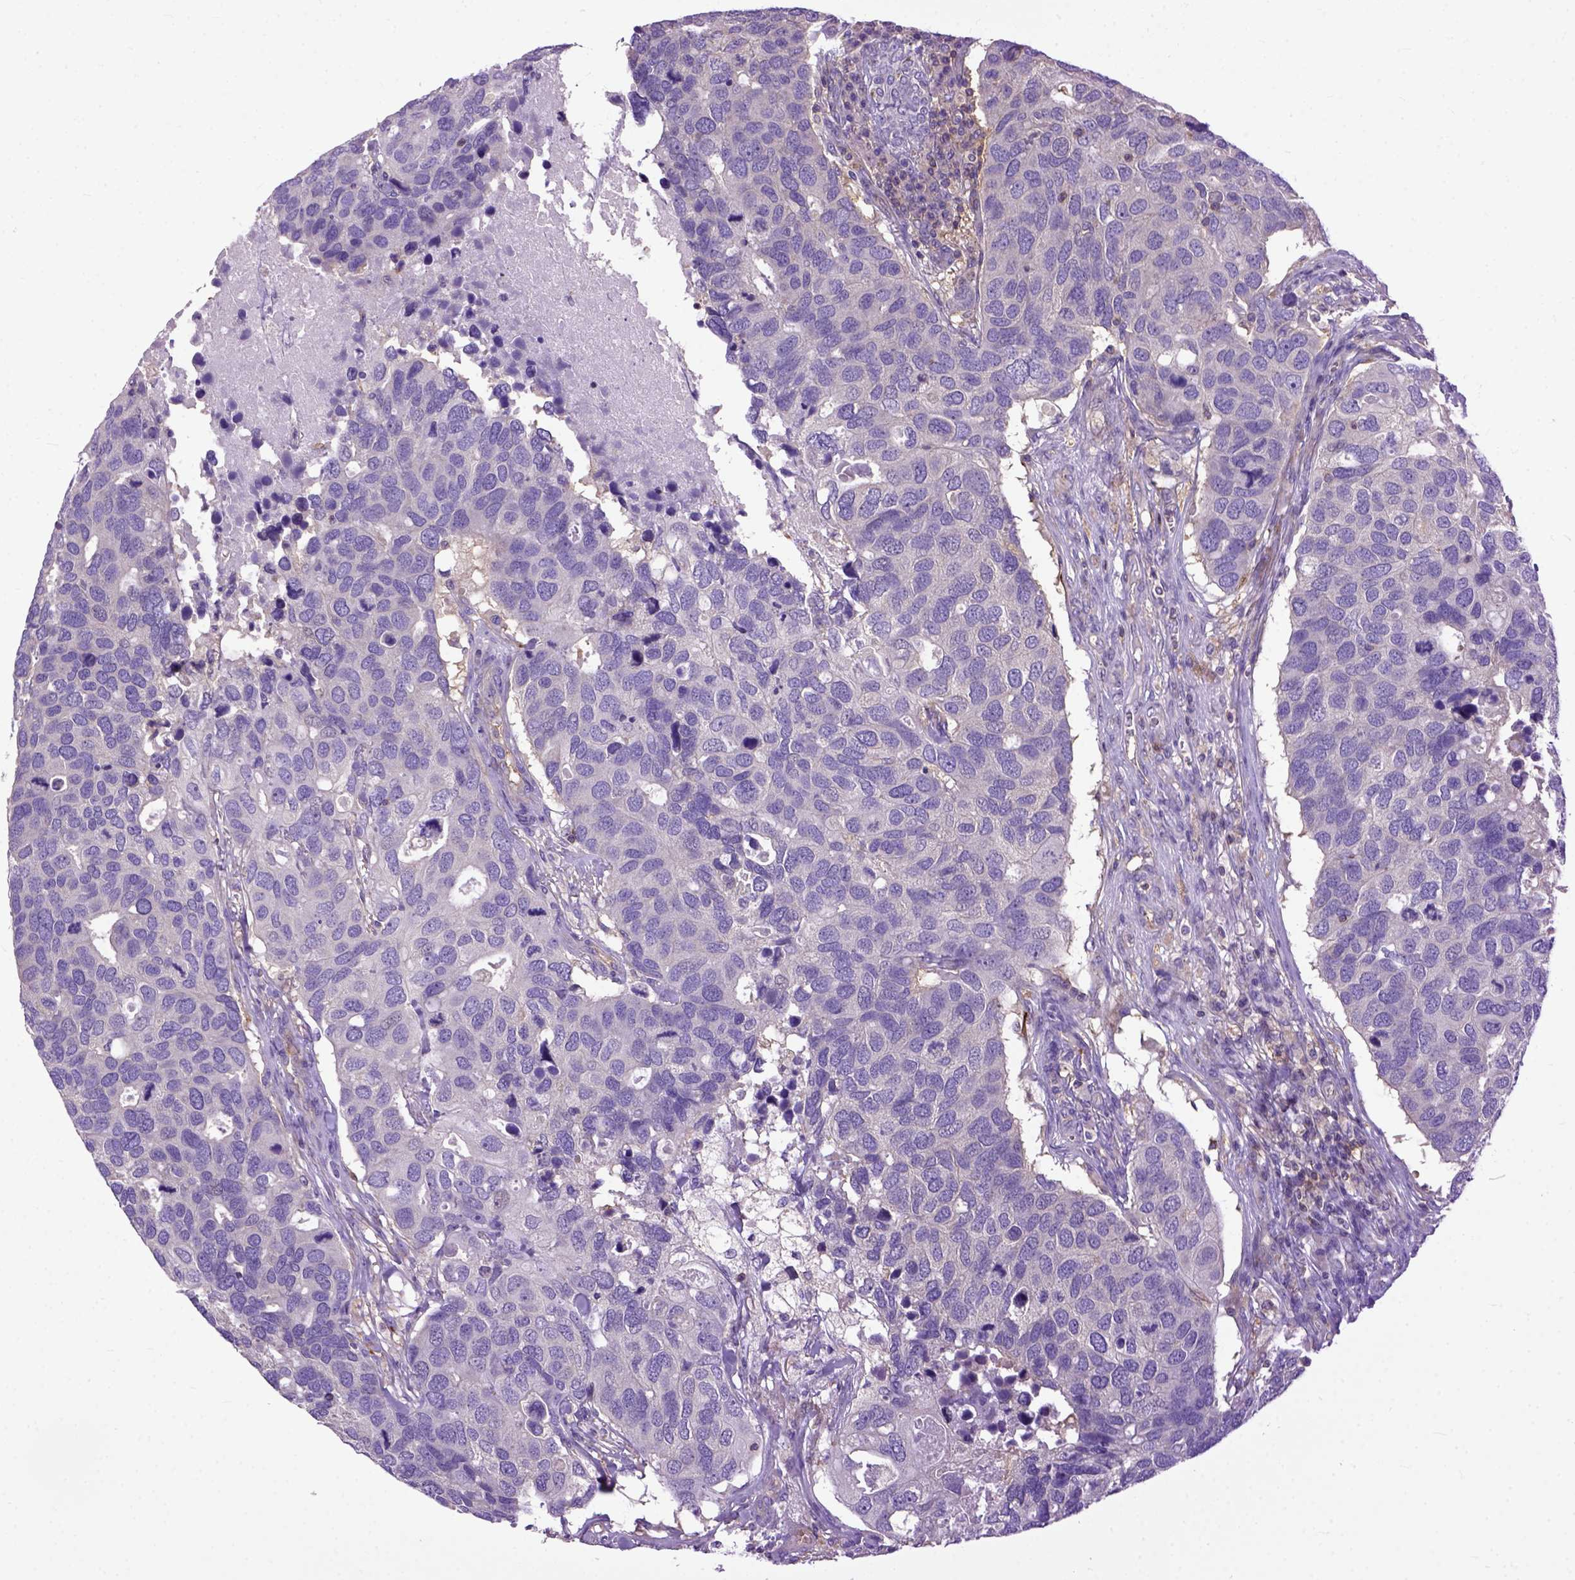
{"staining": {"intensity": "weak", "quantity": "<25%", "location": "cytoplasmic/membranous"}, "tissue": "breast cancer", "cell_type": "Tumor cells", "image_type": "cancer", "snomed": [{"axis": "morphology", "description": "Duct carcinoma"}, {"axis": "topography", "description": "Breast"}], "caption": "Breast cancer (intraductal carcinoma) was stained to show a protein in brown. There is no significant staining in tumor cells.", "gene": "NAMPT", "patient": {"sex": "female", "age": 83}}